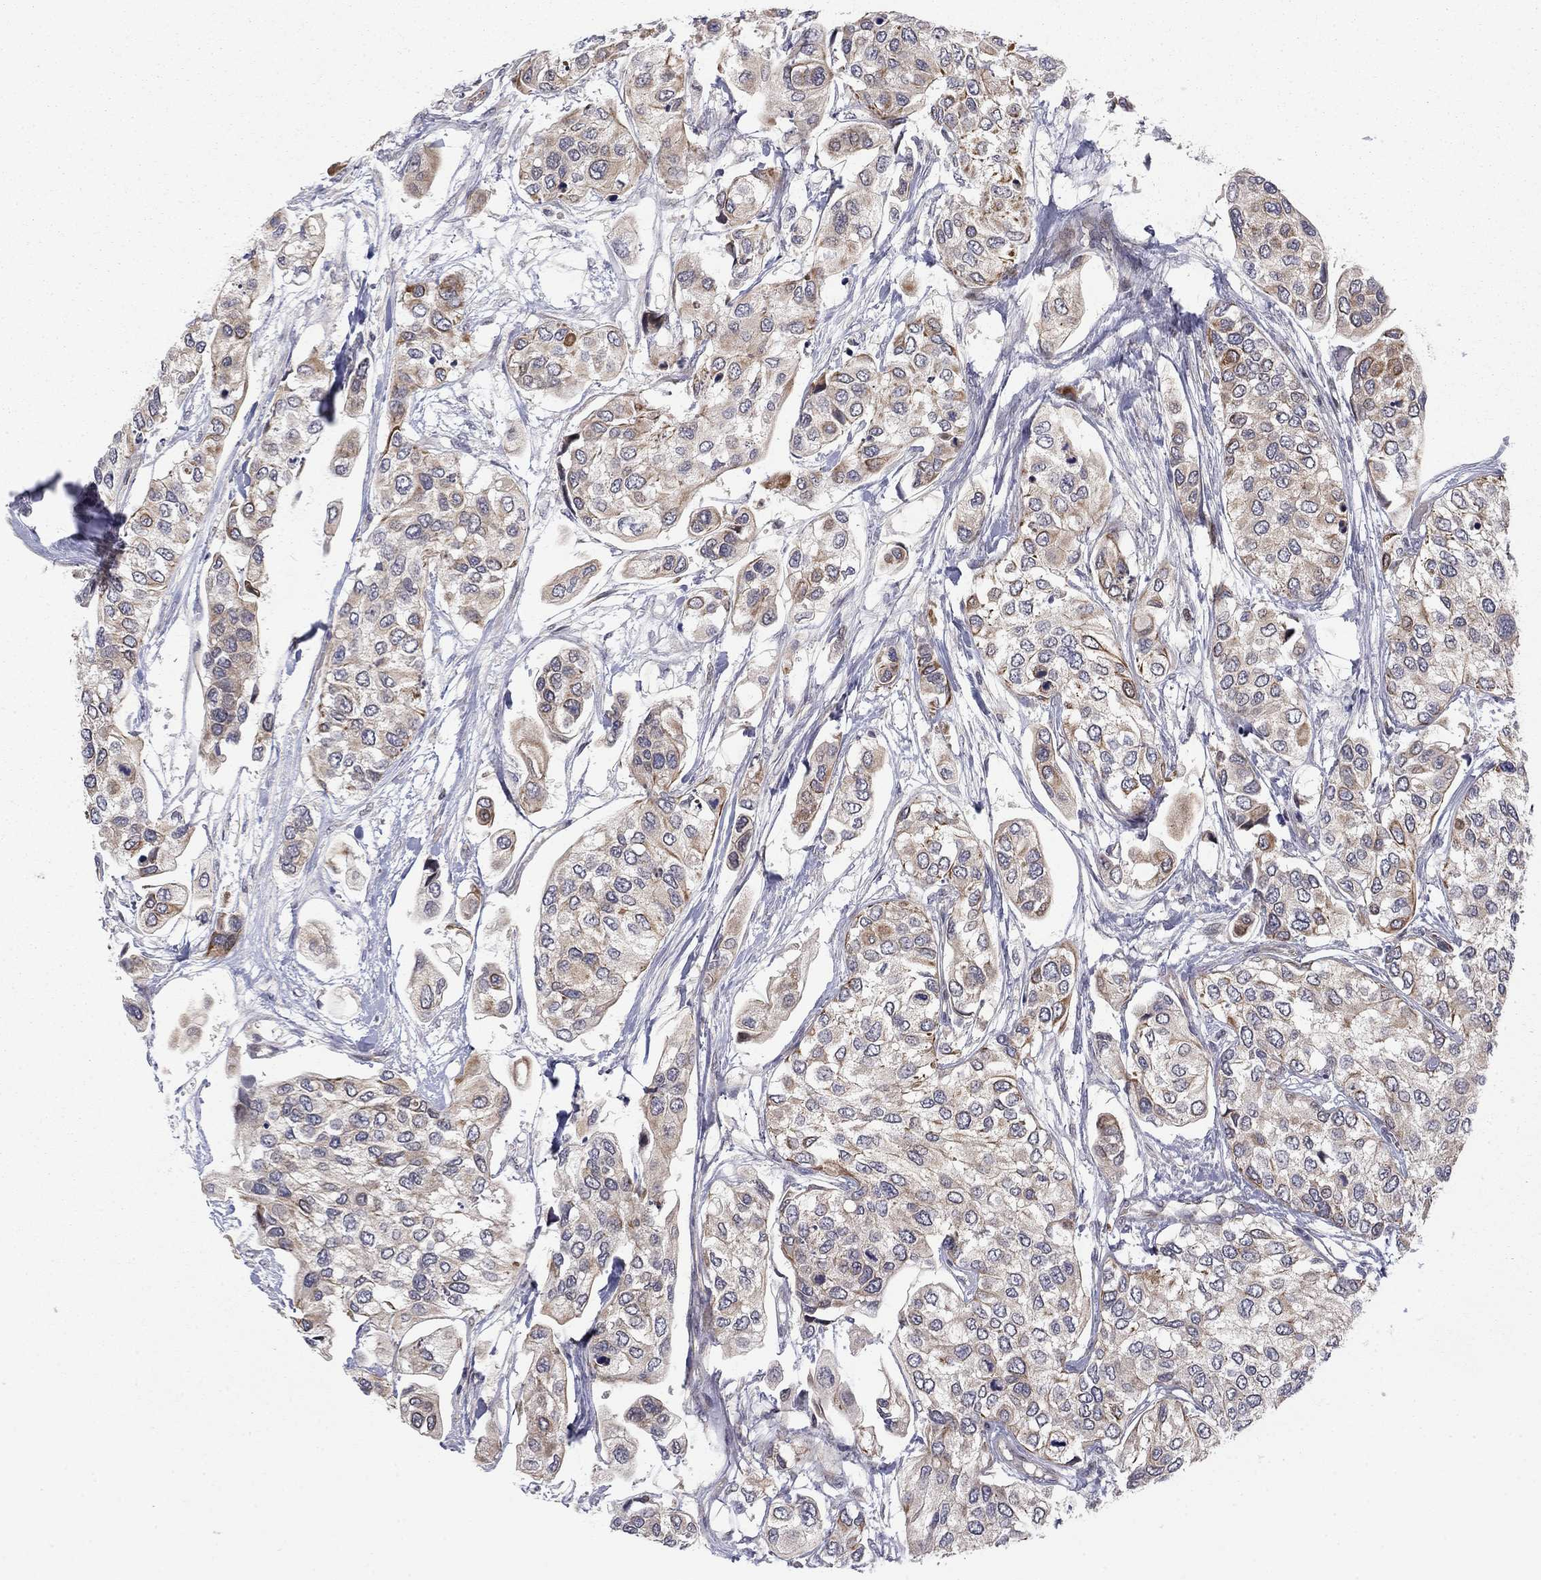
{"staining": {"intensity": "moderate", "quantity": "<25%", "location": "cytoplasmic/membranous"}, "tissue": "urothelial cancer", "cell_type": "Tumor cells", "image_type": "cancer", "snomed": [{"axis": "morphology", "description": "Urothelial carcinoma, High grade"}, {"axis": "topography", "description": "Urinary bladder"}], "caption": "DAB immunohistochemical staining of human high-grade urothelial carcinoma exhibits moderate cytoplasmic/membranous protein expression in approximately <25% of tumor cells.", "gene": "BCL11A", "patient": {"sex": "male", "age": 77}}